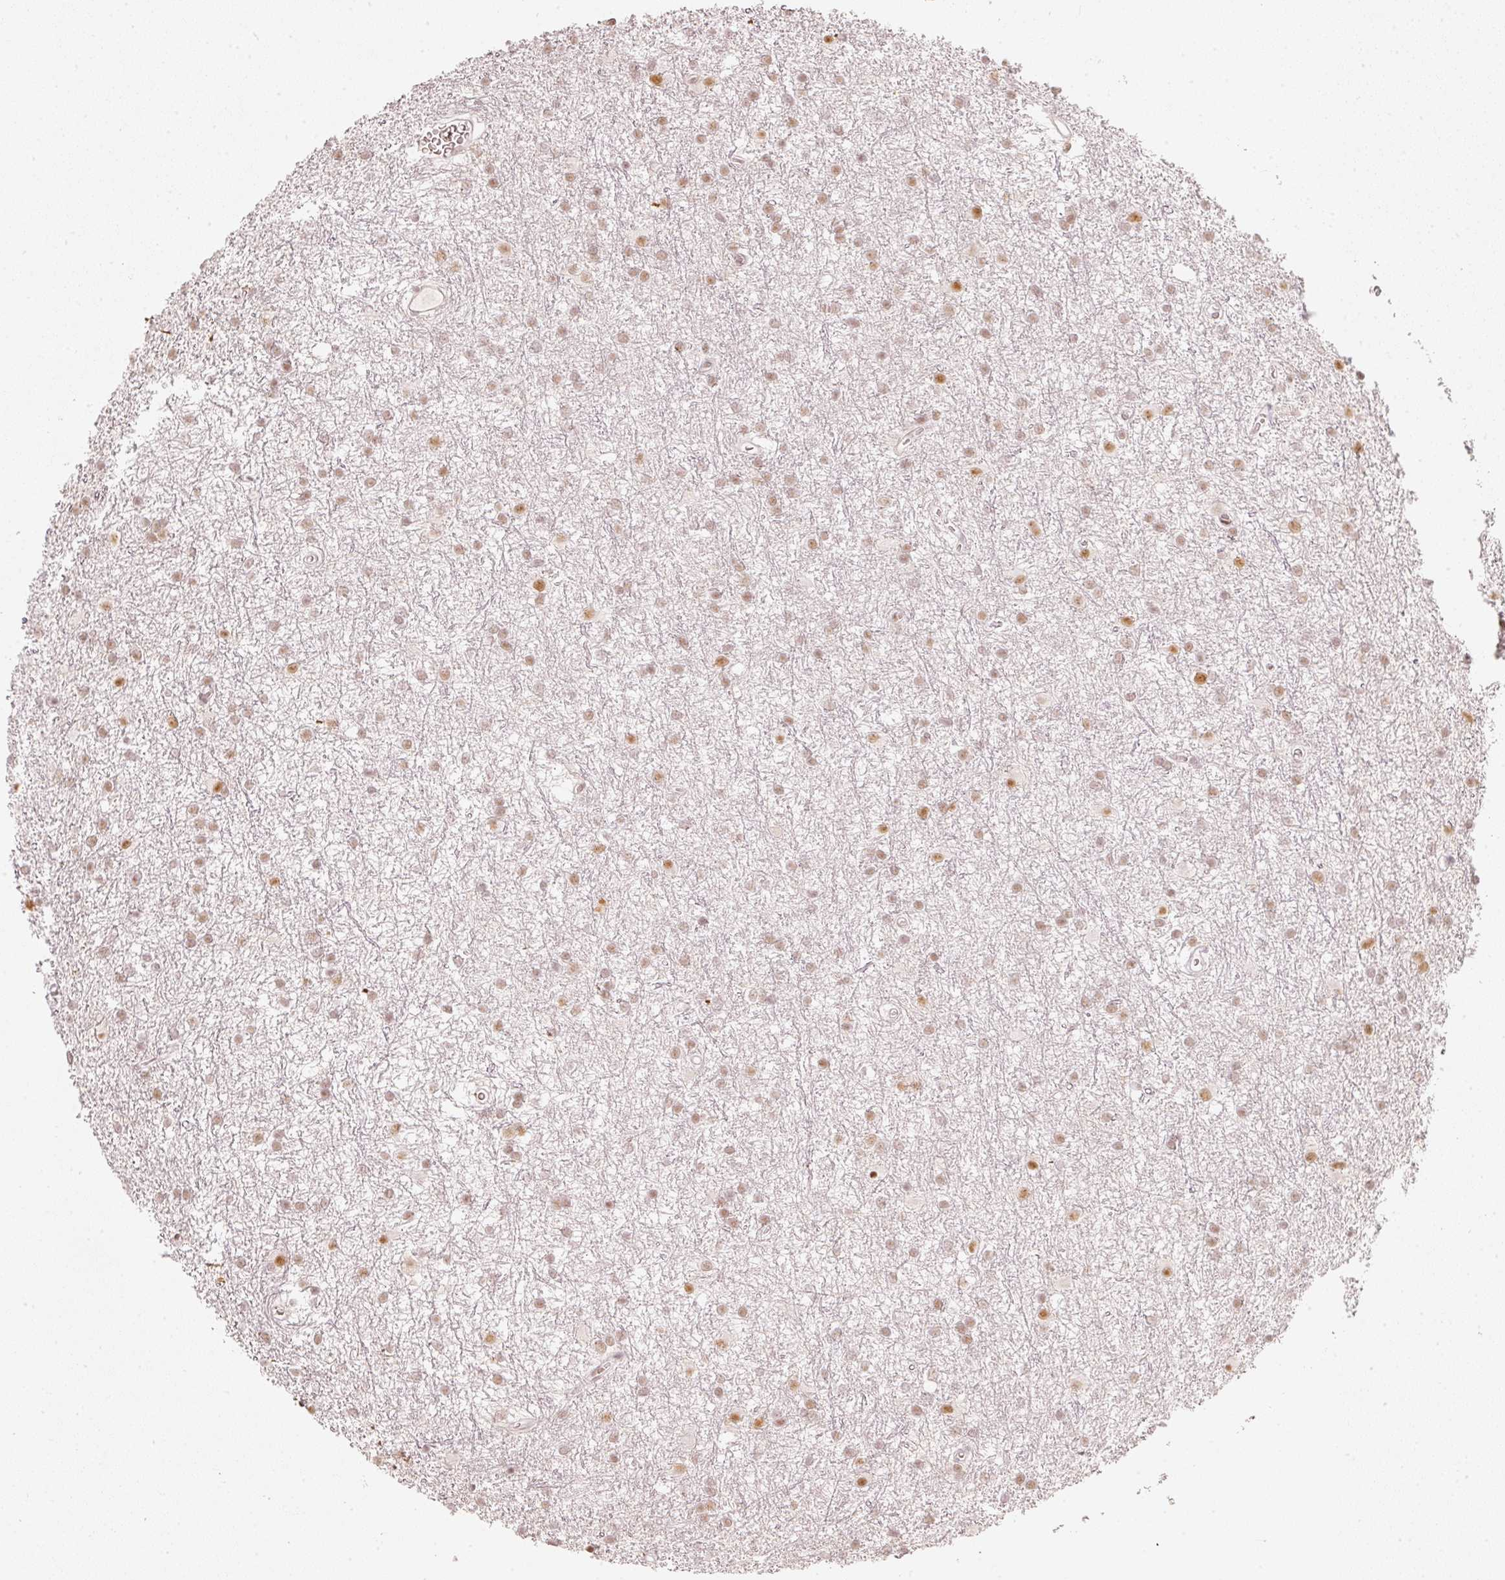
{"staining": {"intensity": "moderate", "quantity": ">75%", "location": "nuclear"}, "tissue": "glioma", "cell_type": "Tumor cells", "image_type": "cancer", "snomed": [{"axis": "morphology", "description": "Glioma, malignant, High grade"}, {"axis": "topography", "description": "Brain"}], "caption": "Immunohistochemistry photomicrograph of human malignant glioma (high-grade) stained for a protein (brown), which exhibits medium levels of moderate nuclear expression in approximately >75% of tumor cells.", "gene": "PPP1R10", "patient": {"sex": "female", "age": 50}}